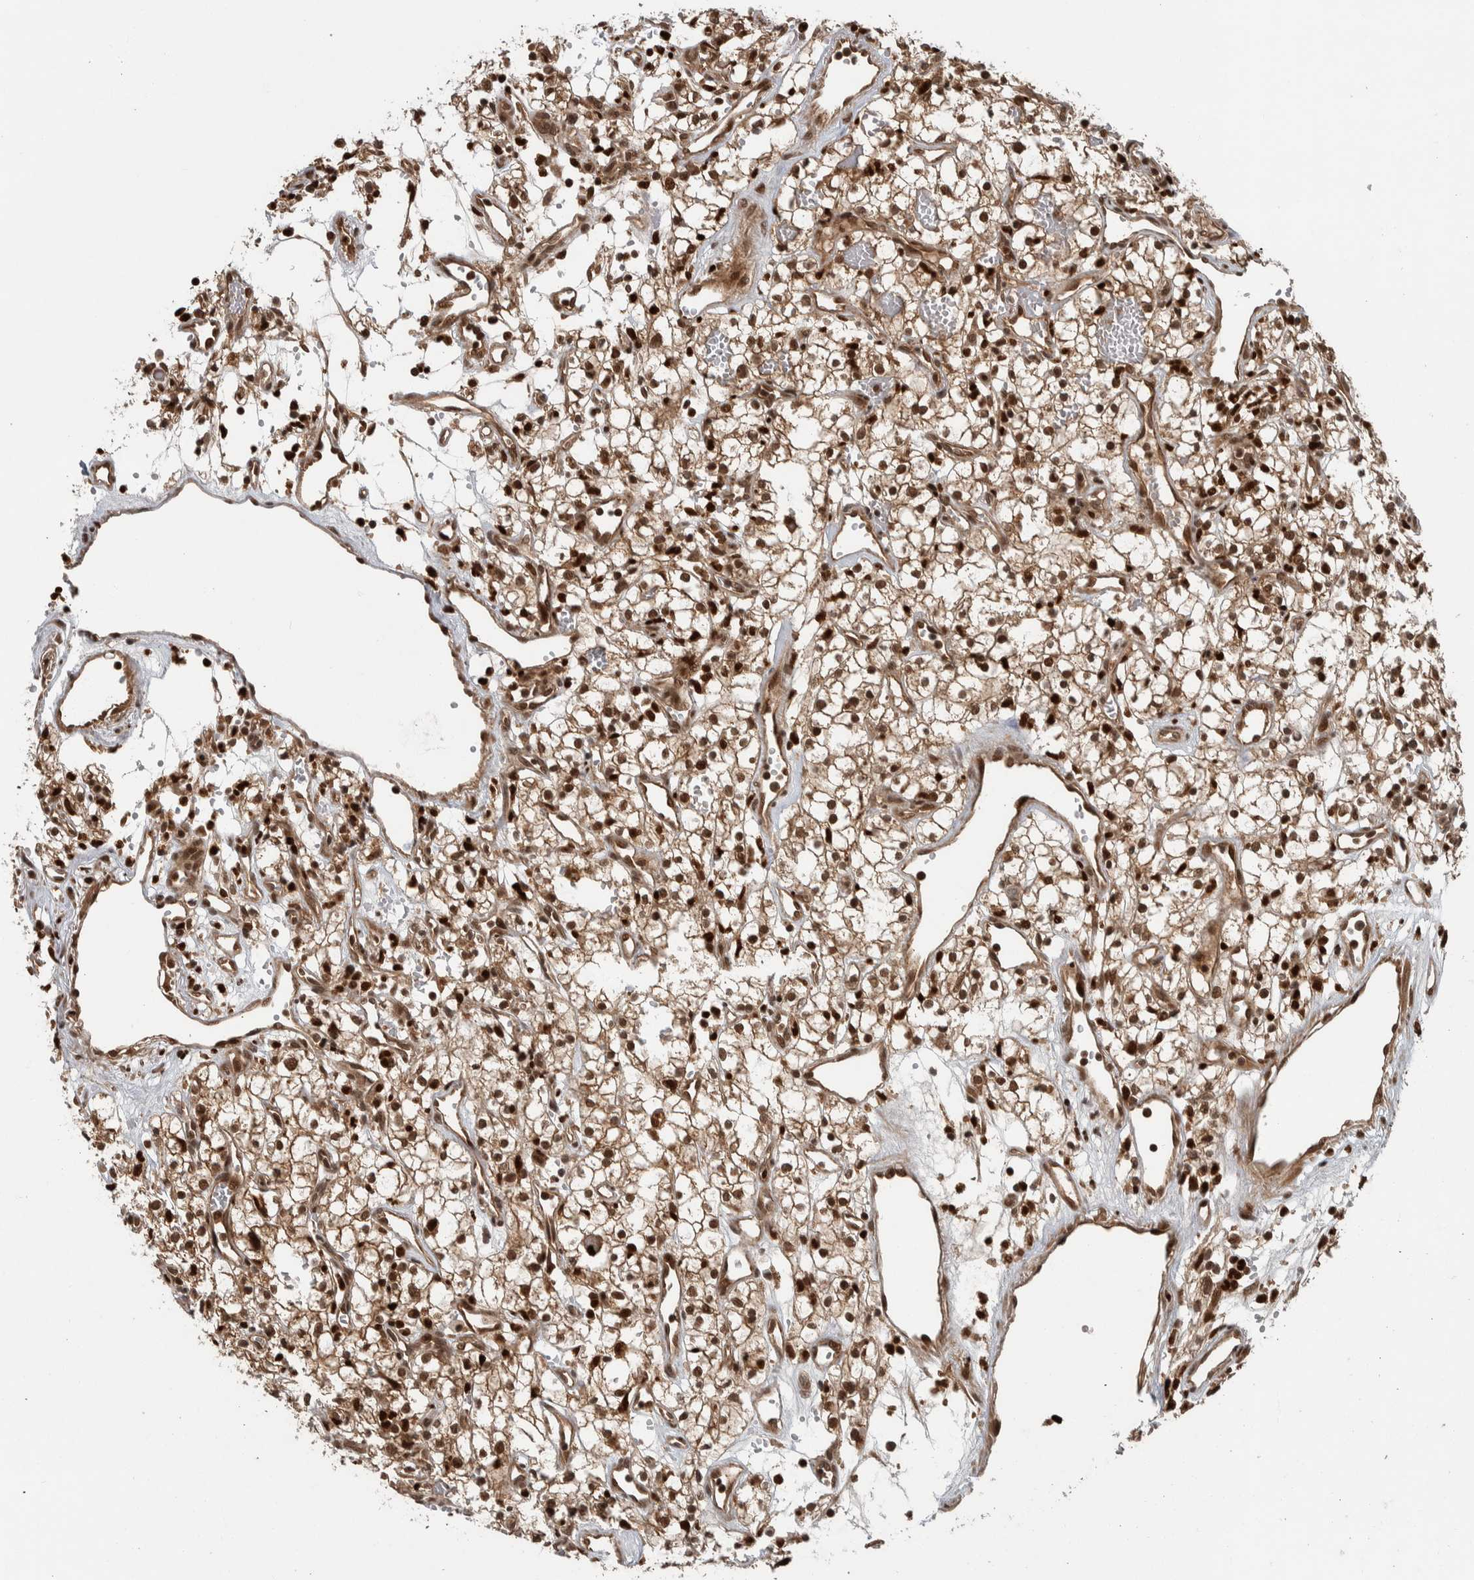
{"staining": {"intensity": "strong", "quantity": ">75%", "location": "cytoplasmic/membranous,nuclear"}, "tissue": "renal cancer", "cell_type": "Tumor cells", "image_type": "cancer", "snomed": [{"axis": "morphology", "description": "Adenocarcinoma, NOS"}, {"axis": "topography", "description": "Kidney"}], "caption": "Protein expression analysis of renal cancer (adenocarcinoma) exhibits strong cytoplasmic/membranous and nuclear expression in about >75% of tumor cells.", "gene": "RPS6KA4", "patient": {"sex": "male", "age": 59}}